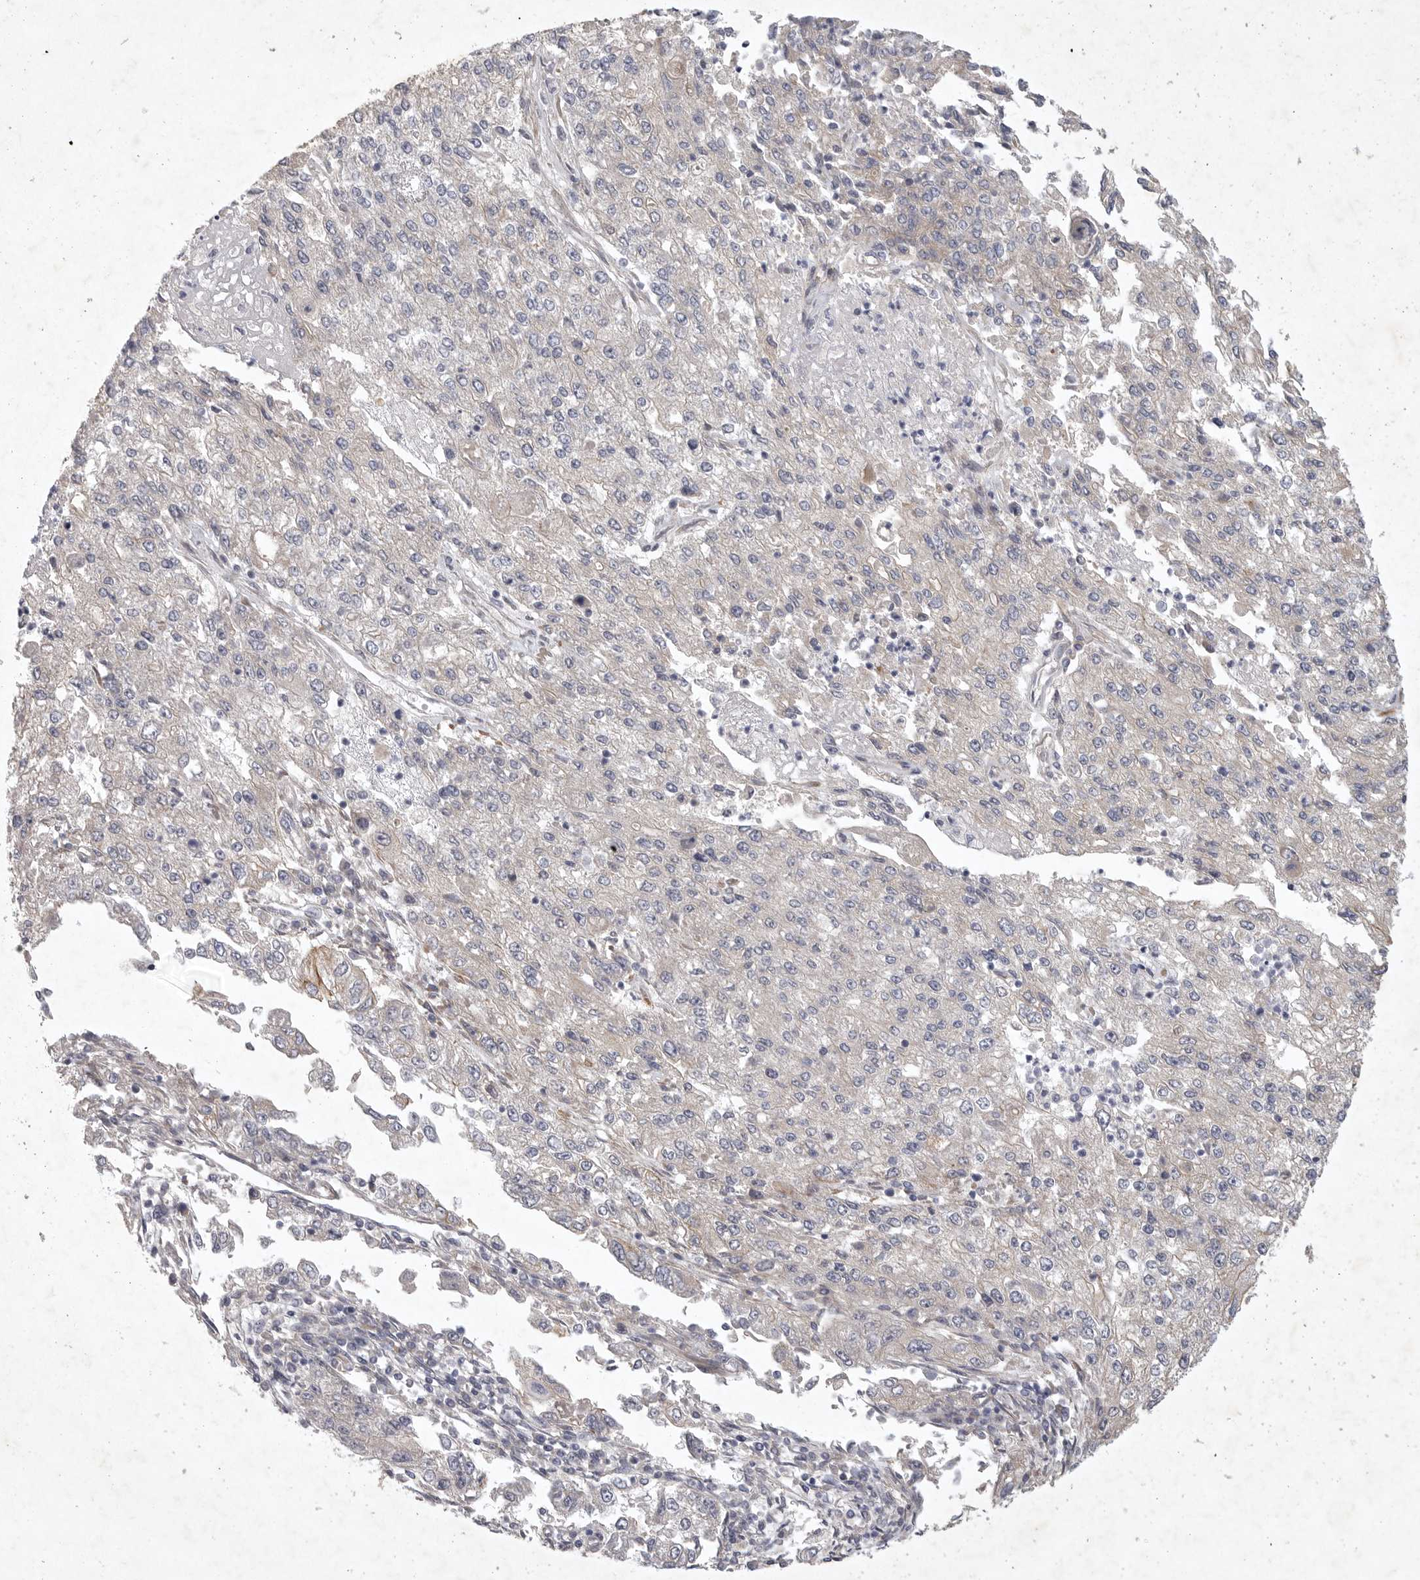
{"staining": {"intensity": "negative", "quantity": "none", "location": "none"}, "tissue": "endometrial cancer", "cell_type": "Tumor cells", "image_type": "cancer", "snomed": [{"axis": "morphology", "description": "Adenocarcinoma, NOS"}, {"axis": "topography", "description": "Endometrium"}], "caption": "IHC of endometrial adenocarcinoma displays no expression in tumor cells.", "gene": "BZW2", "patient": {"sex": "female", "age": 49}}